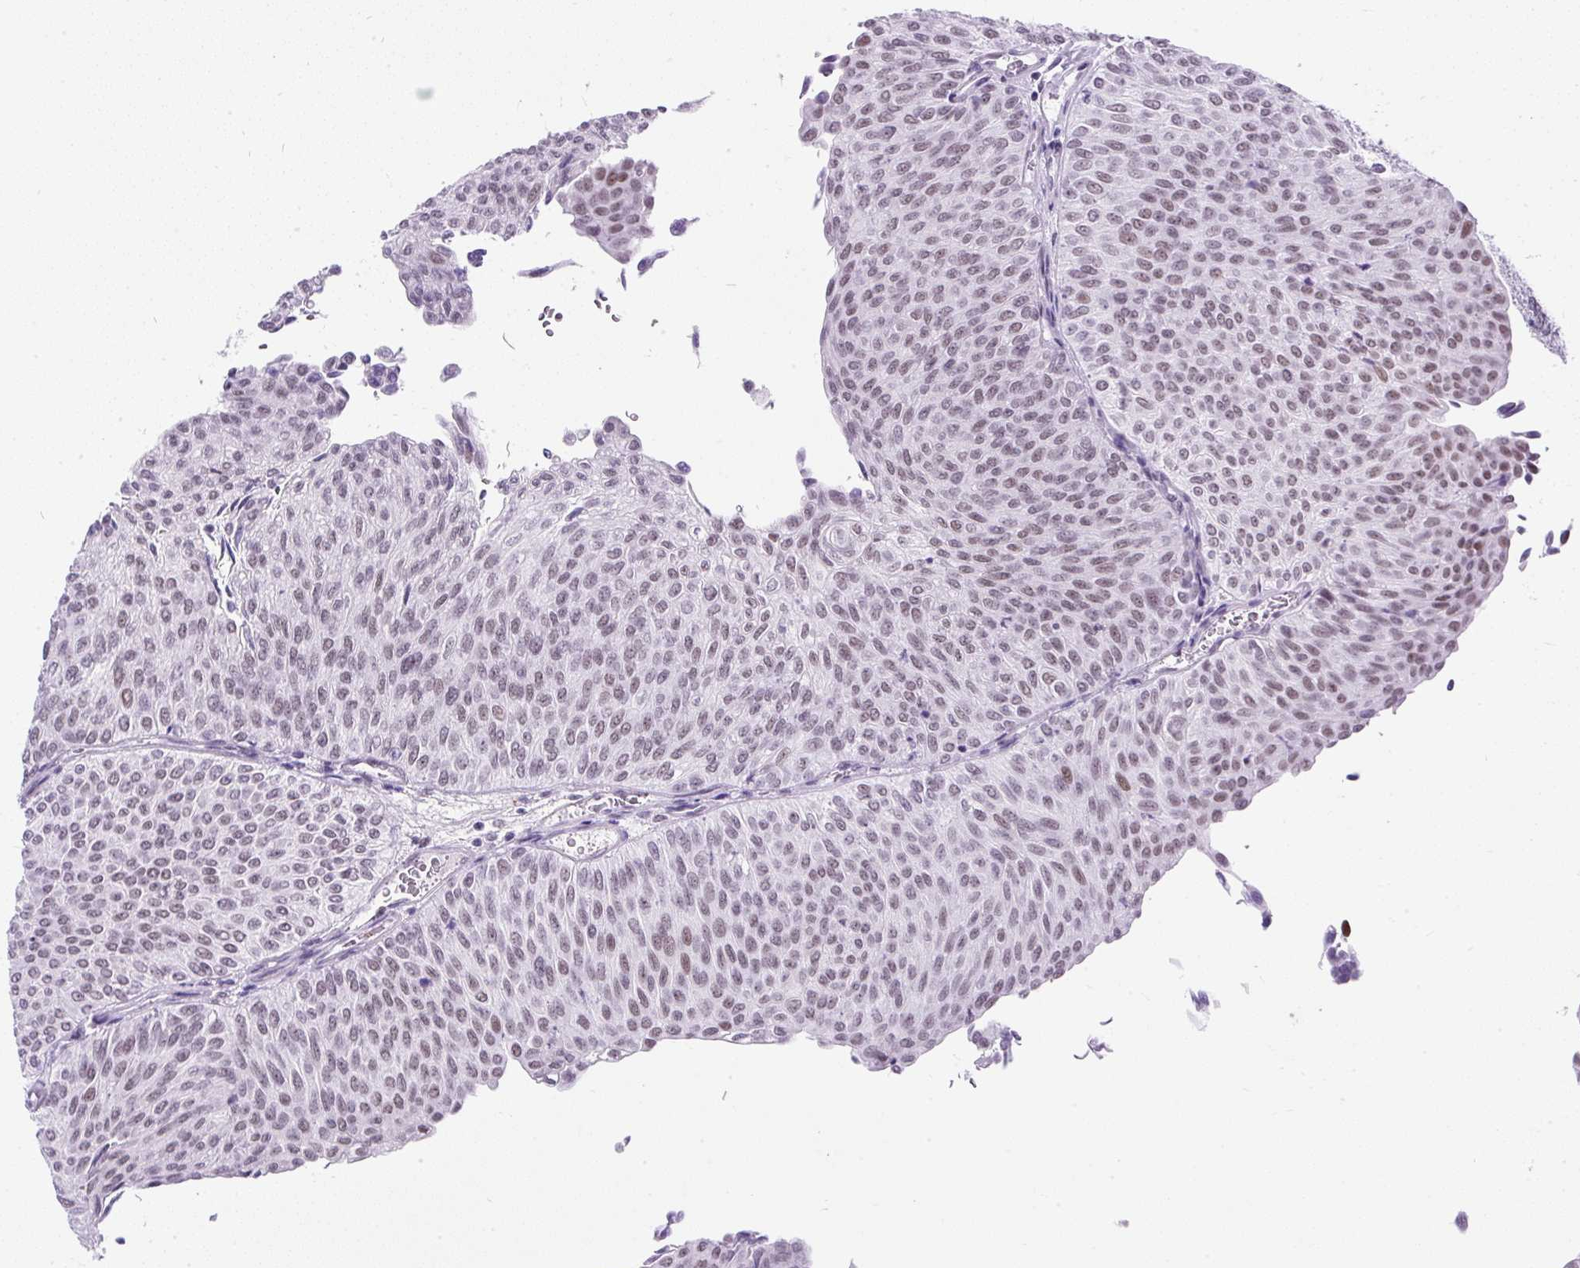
{"staining": {"intensity": "moderate", "quantity": "25%-75%", "location": "nuclear"}, "tissue": "urothelial cancer", "cell_type": "Tumor cells", "image_type": "cancer", "snomed": [{"axis": "morphology", "description": "Urothelial carcinoma, Low grade"}, {"axis": "topography", "description": "Urinary bladder"}], "caption": "About 25%-75% of tumor cells in urothelial cancer demonstrate moderate nuclear protein expression as visualized by brown immunohistochemical staining.", "gene": "PLCXD2", "patient": {"sex": "male", "age": 78}}